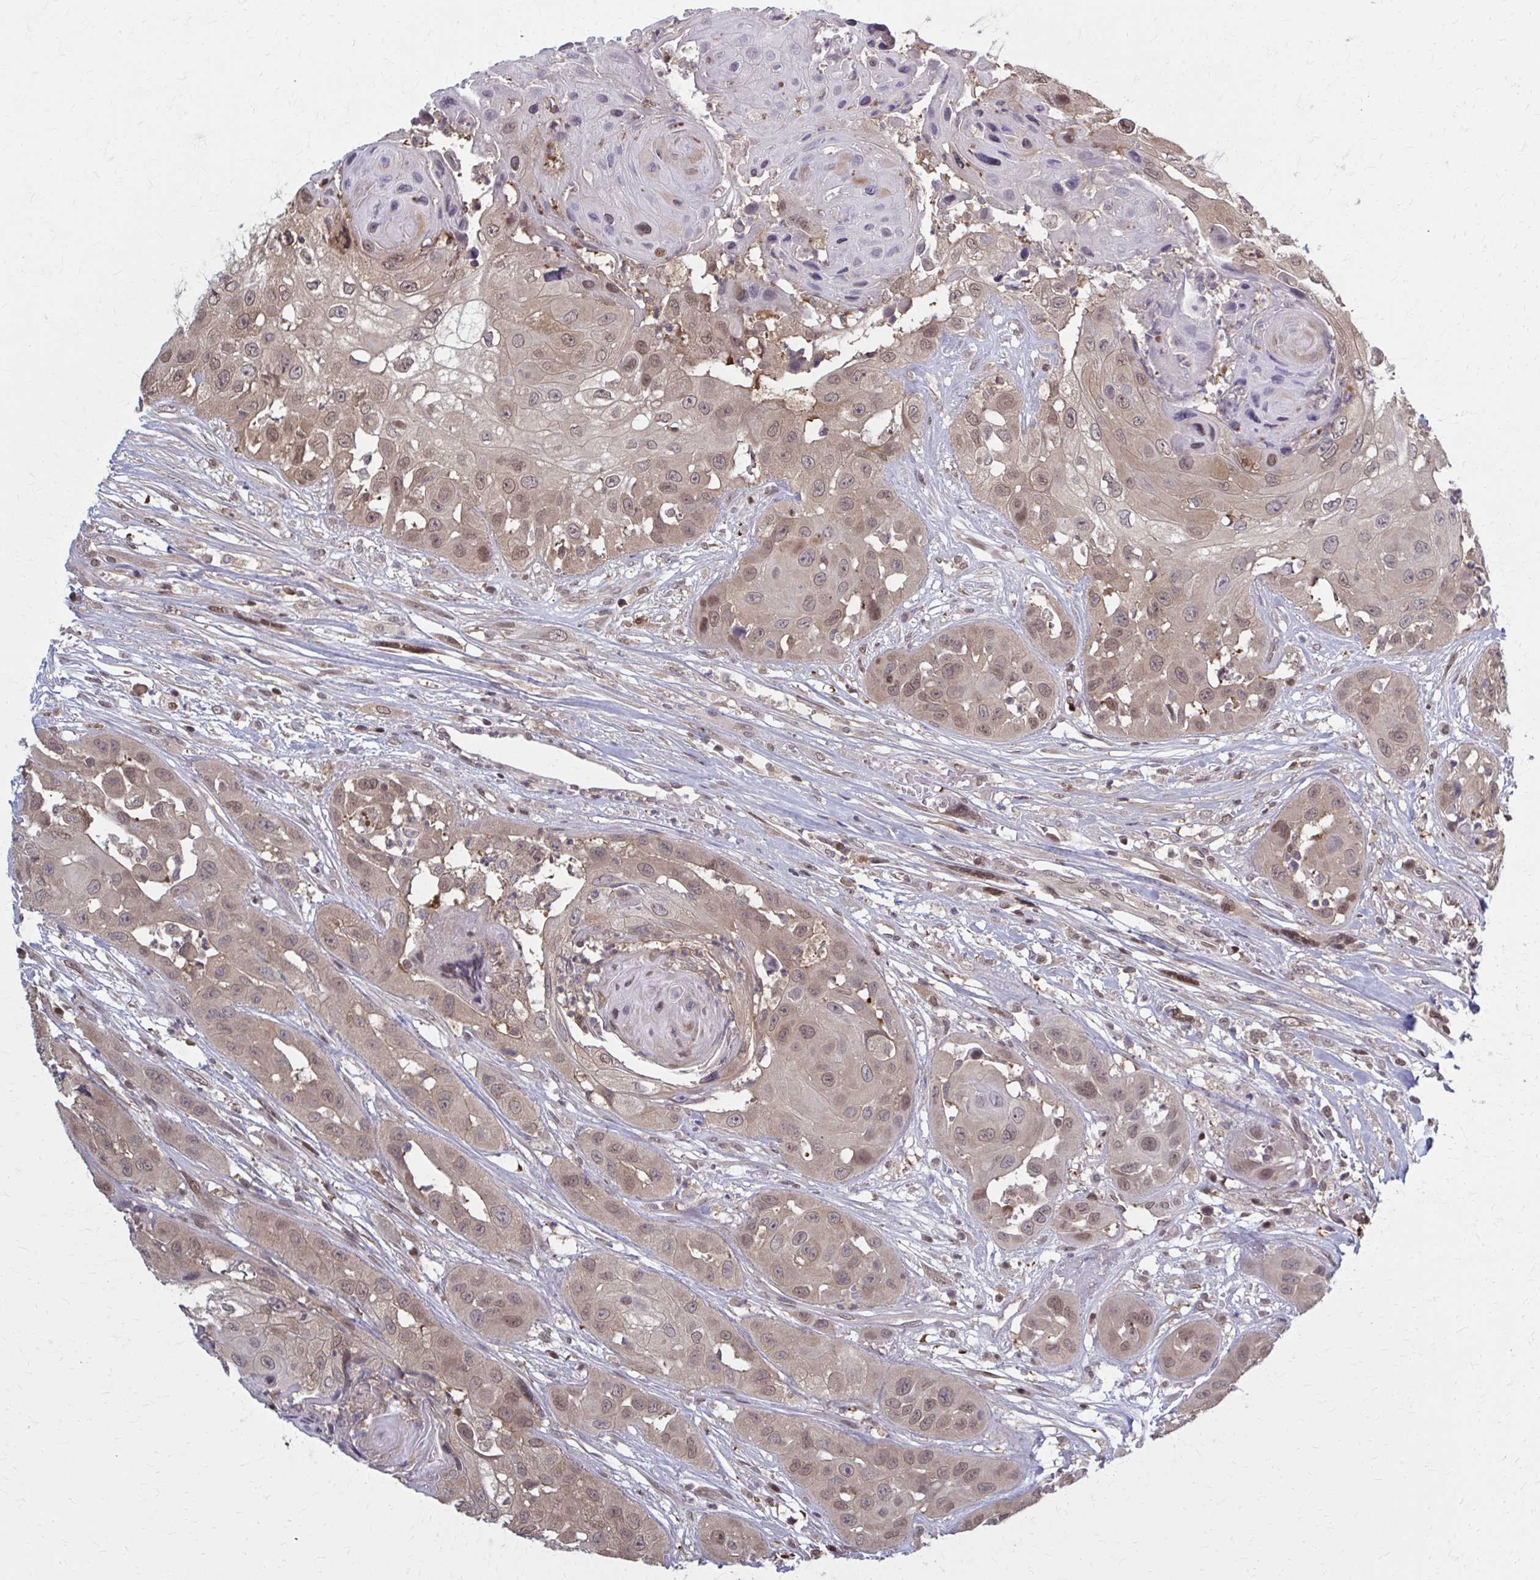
{"staining": {"intensity": "moderate", "quantity": ">75%", "location": "nuclear"}, "tissue": "head and neck cancer", "cell_type": "Tumor cells", "image_type": "cancer", "snomed": [{"axis": "morphology", "description": "Squamous cell carcinoma, NOS"}, {"axis": "topography", "description": "Head-Neck"}], "caption": "Protein expression analysis of human head and neck squamous cell carcinoma reveals moderate nuclear positivity in about >75% of tumor cells. (DAB (3,3'-diaminobenzidine) IHC with brightfield microscopy, high magnification).", "gene": "MDH1", "patient": {"sex": "male", "age": 83}}